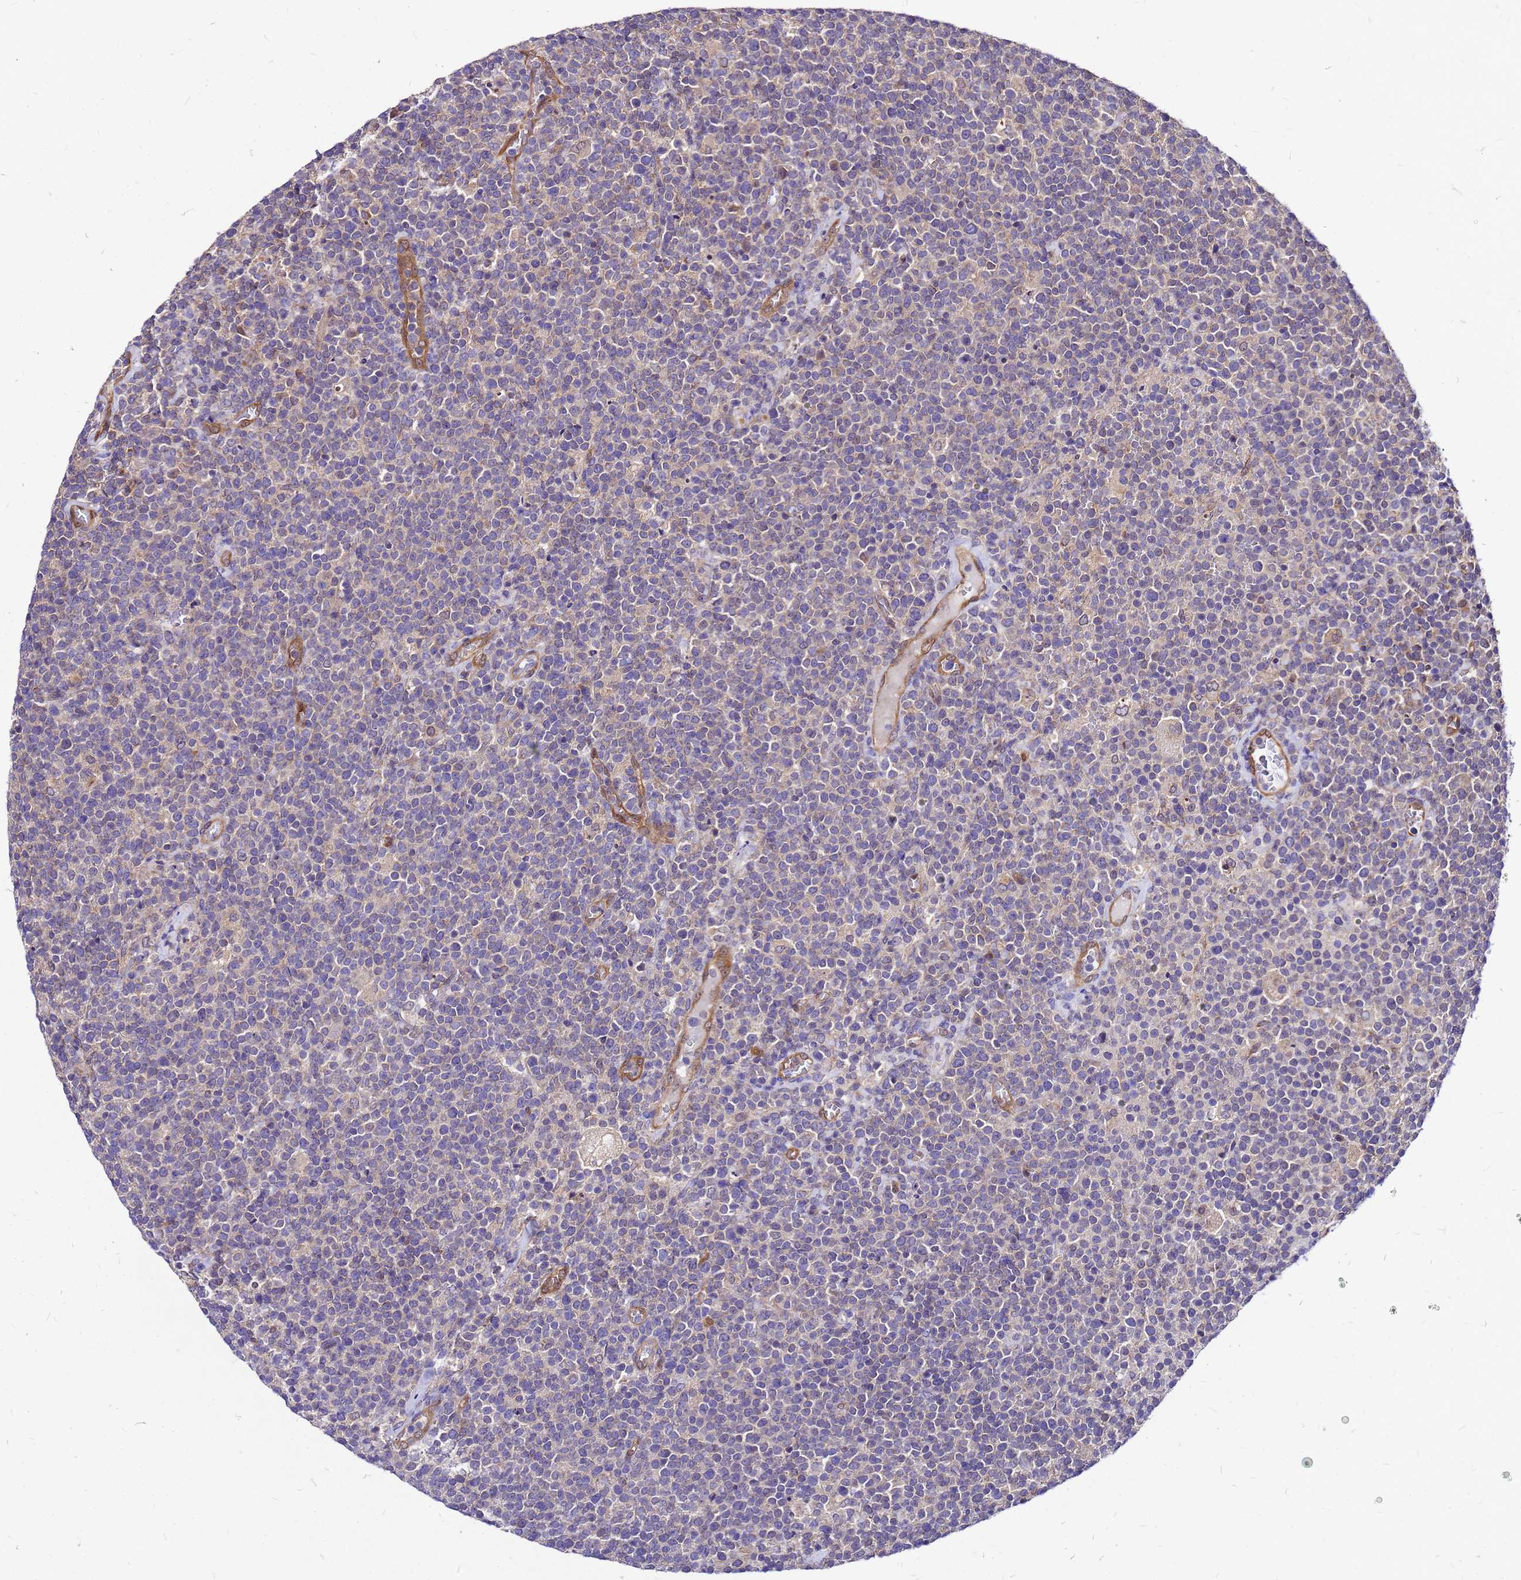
{"staining": {"intensity": "weak", "quantity": "<25%", "location": "cytoplasmic/membranous"}, "tissue": "lymphoma", "cell_type": "Tumor cells", "image_type": "cancer", "snomed": [{"axis": "morphology", "description": "Malignant lymphoma, non-Hodgkin's type, High grade"}, {"axis": "topography", "description": "Lymph node"}], "caption": "DAB (3,3'-diaminobenzidine) immunohistochemical staining of human malignant lymphoma, non-Hodgkin's type (high-grade) reveals no significant positivity in tumor cells.", "gene": "DUSP23", "patient": {"sex": "male", "age": 61}}